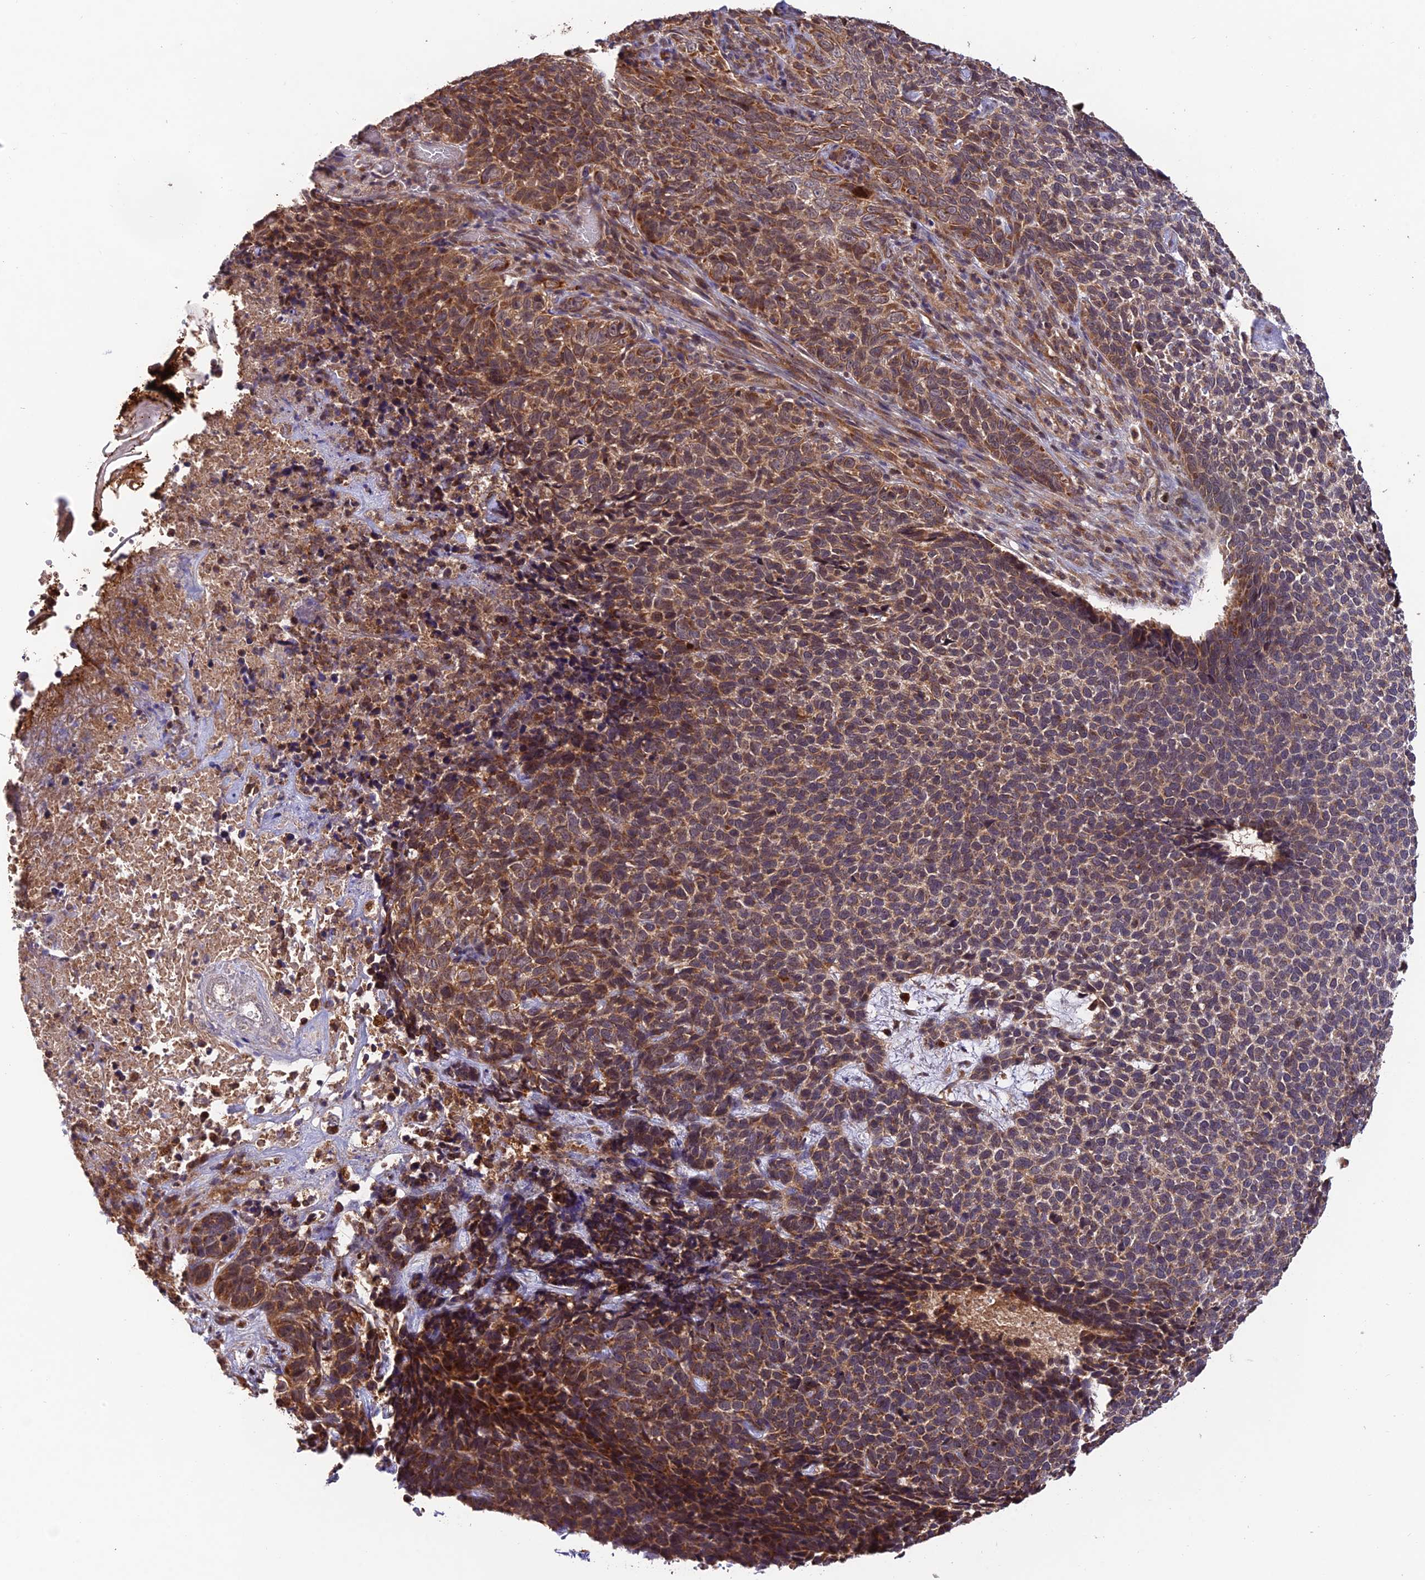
{"staining": {"intensity": "moderate", "quantity": "25%-75%", "location": "cytoplasmic/membranous"}, "tissue": "skin cancer", "cell_type": "Tumor cells", "image_type": "cancer", "snomed": [{"axis": "morphology", "description": "Basal cell carcinoma"}, {"axis": "topography", "description": "Skin"}], "caption": "DAB immunohistochemical staining of skin cancer exhibits moderate cytoplasmic/membranous protein expression in approximately 25%-75% of tumor cells.", "gene": "MNS1", "patient": {"sex": "female", "age": 84}}